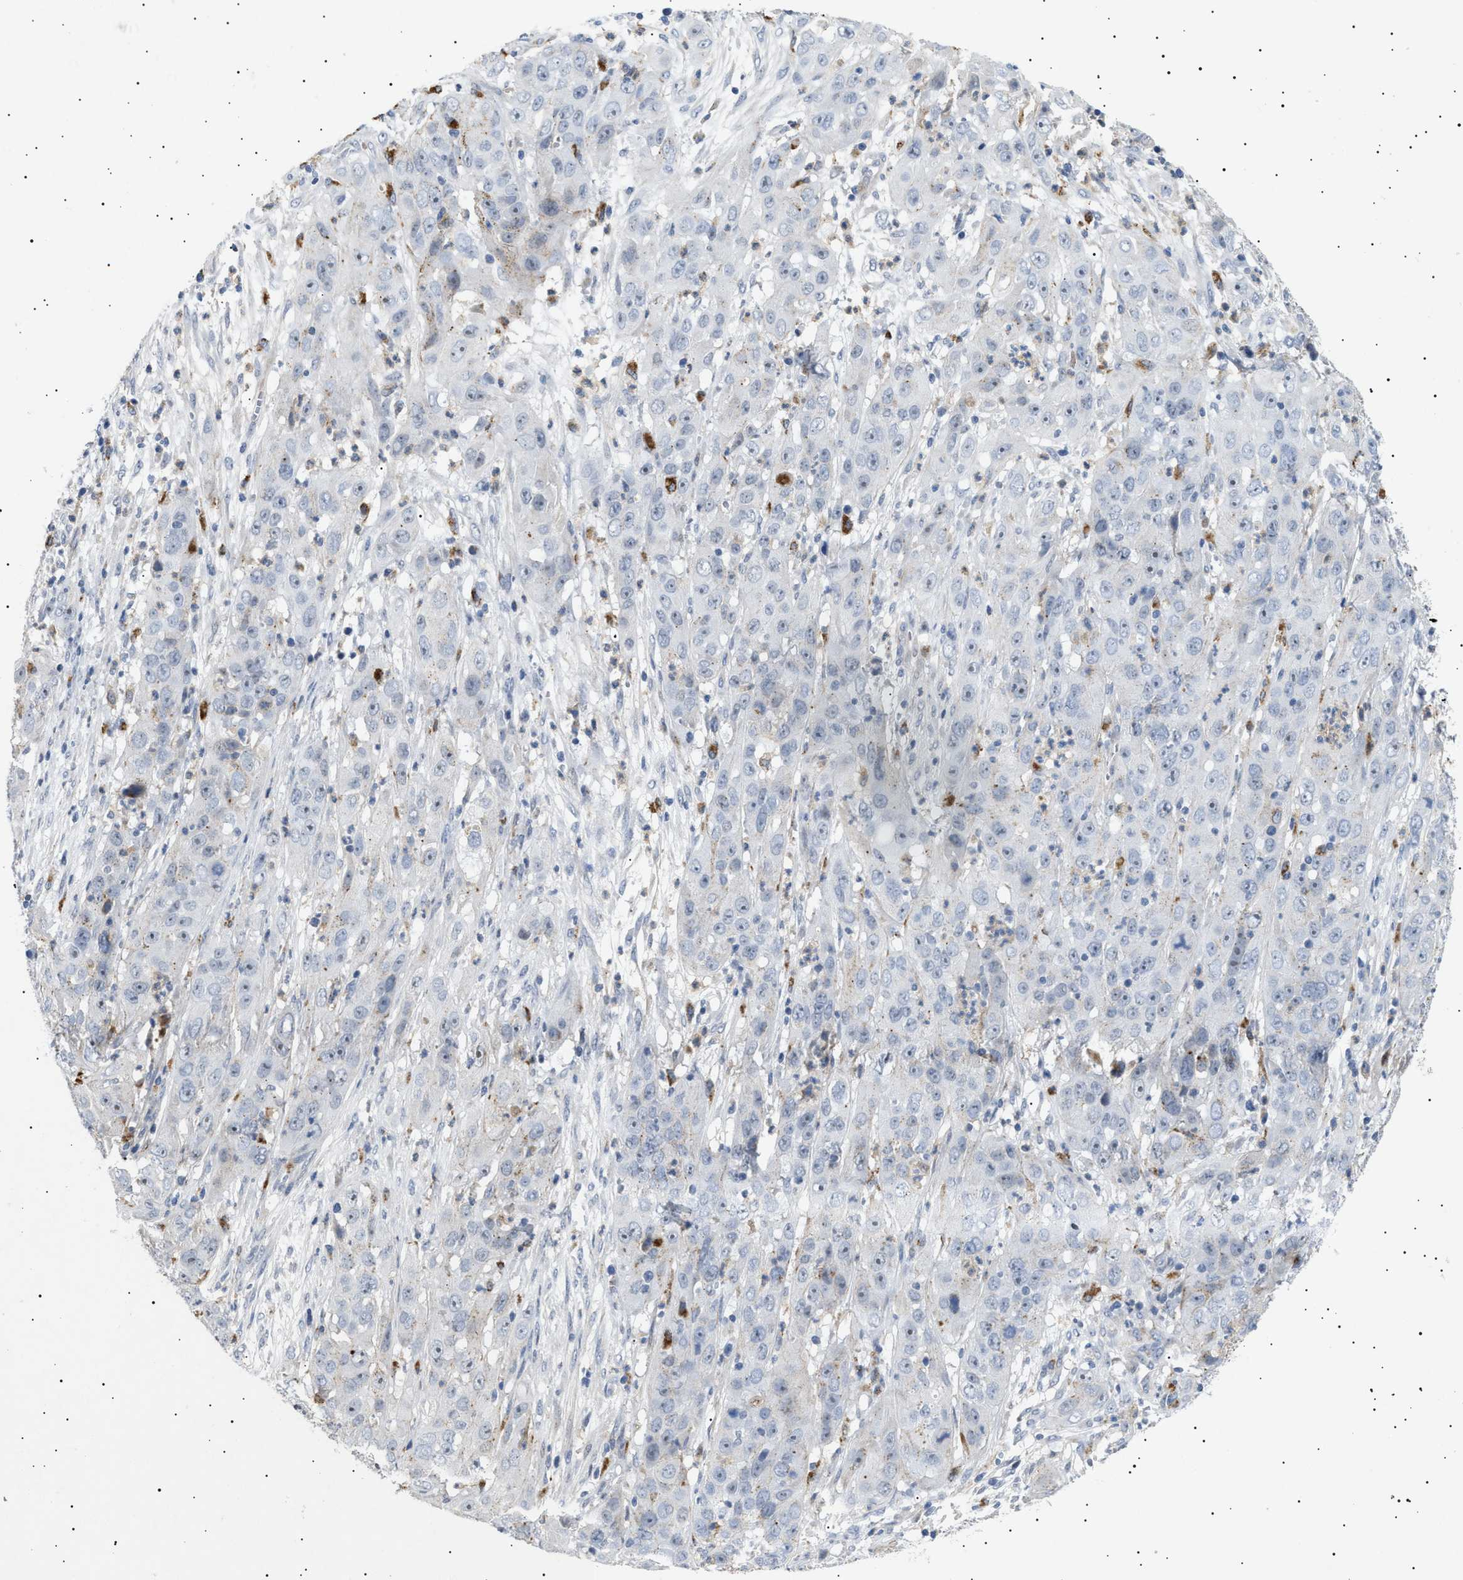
{"staining": {"intensity": "negative", "quantity": "none", "location": "none"}, "tissue": "cervical cancer", "cell_type": "Tumor cells", "image_type": "cancer", "snomed": [{"axis": "morphology", "description": "Squamous cell carcinoma, NOS"}, {"axis": "topography", "description": "Cervix"}], "caption": "Immunohistochemistry of squamous cell carcinoma (cervical) demonstrates no positivity in tumor cells.", "gene": "SIRT5", "patient": {"sex": "female", "age": 32}}